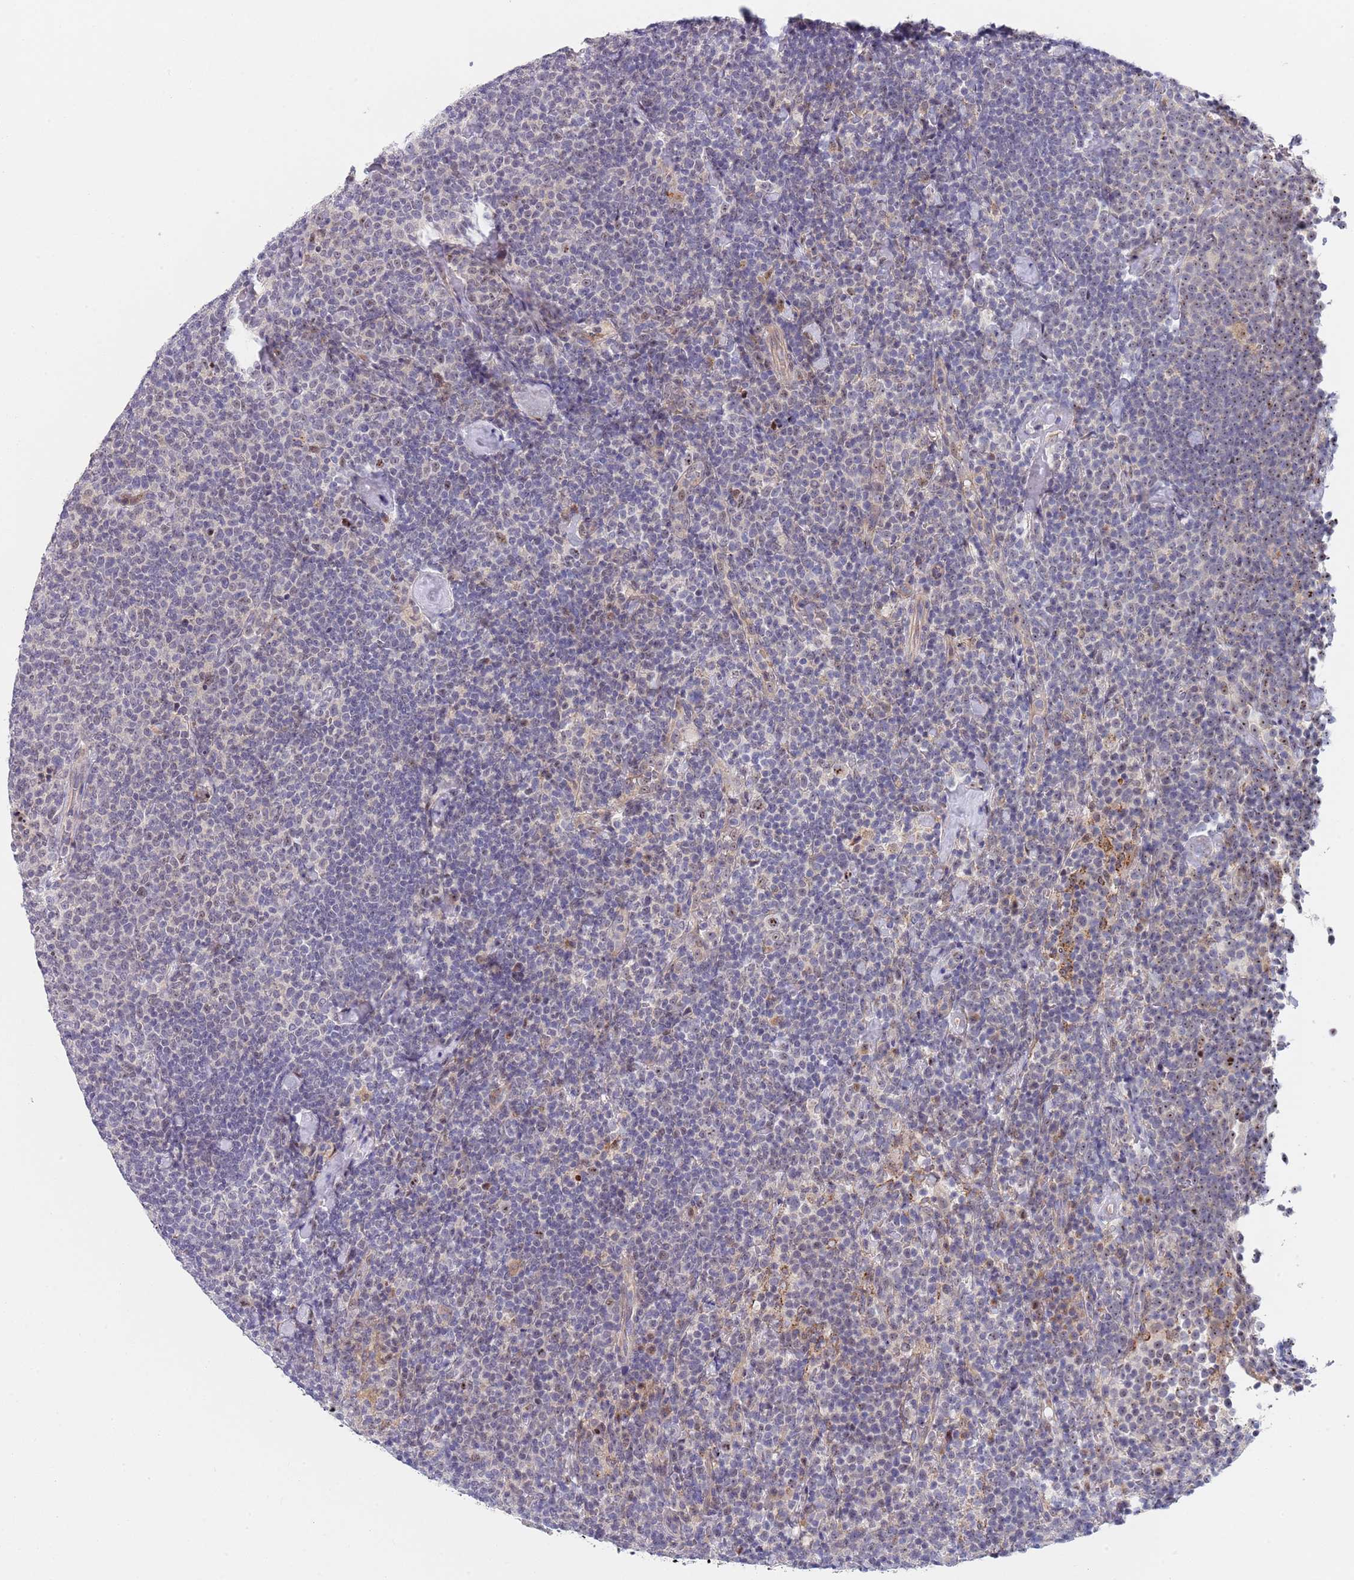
{"staining": {"intensity": "negative", "quantity": "none", "location": "none"}, "tissue": "lymphoma", "cell_type": "Tumor cells", "image_type": "cancer", "snomed": [{"axis": "morphology", "description": "Malignant lymphoma, non-Hodgkin's type, High grade"}, {"axis": "topography", "description": "Lymph node"}], "caption": "A histopathology image of human malignant lymphoma, non-Hodgkin's type (high-grade) is negative for staining in tumor cells.", "gene": "PLCL2", "patient": {"sex": "male", "age": 61}}